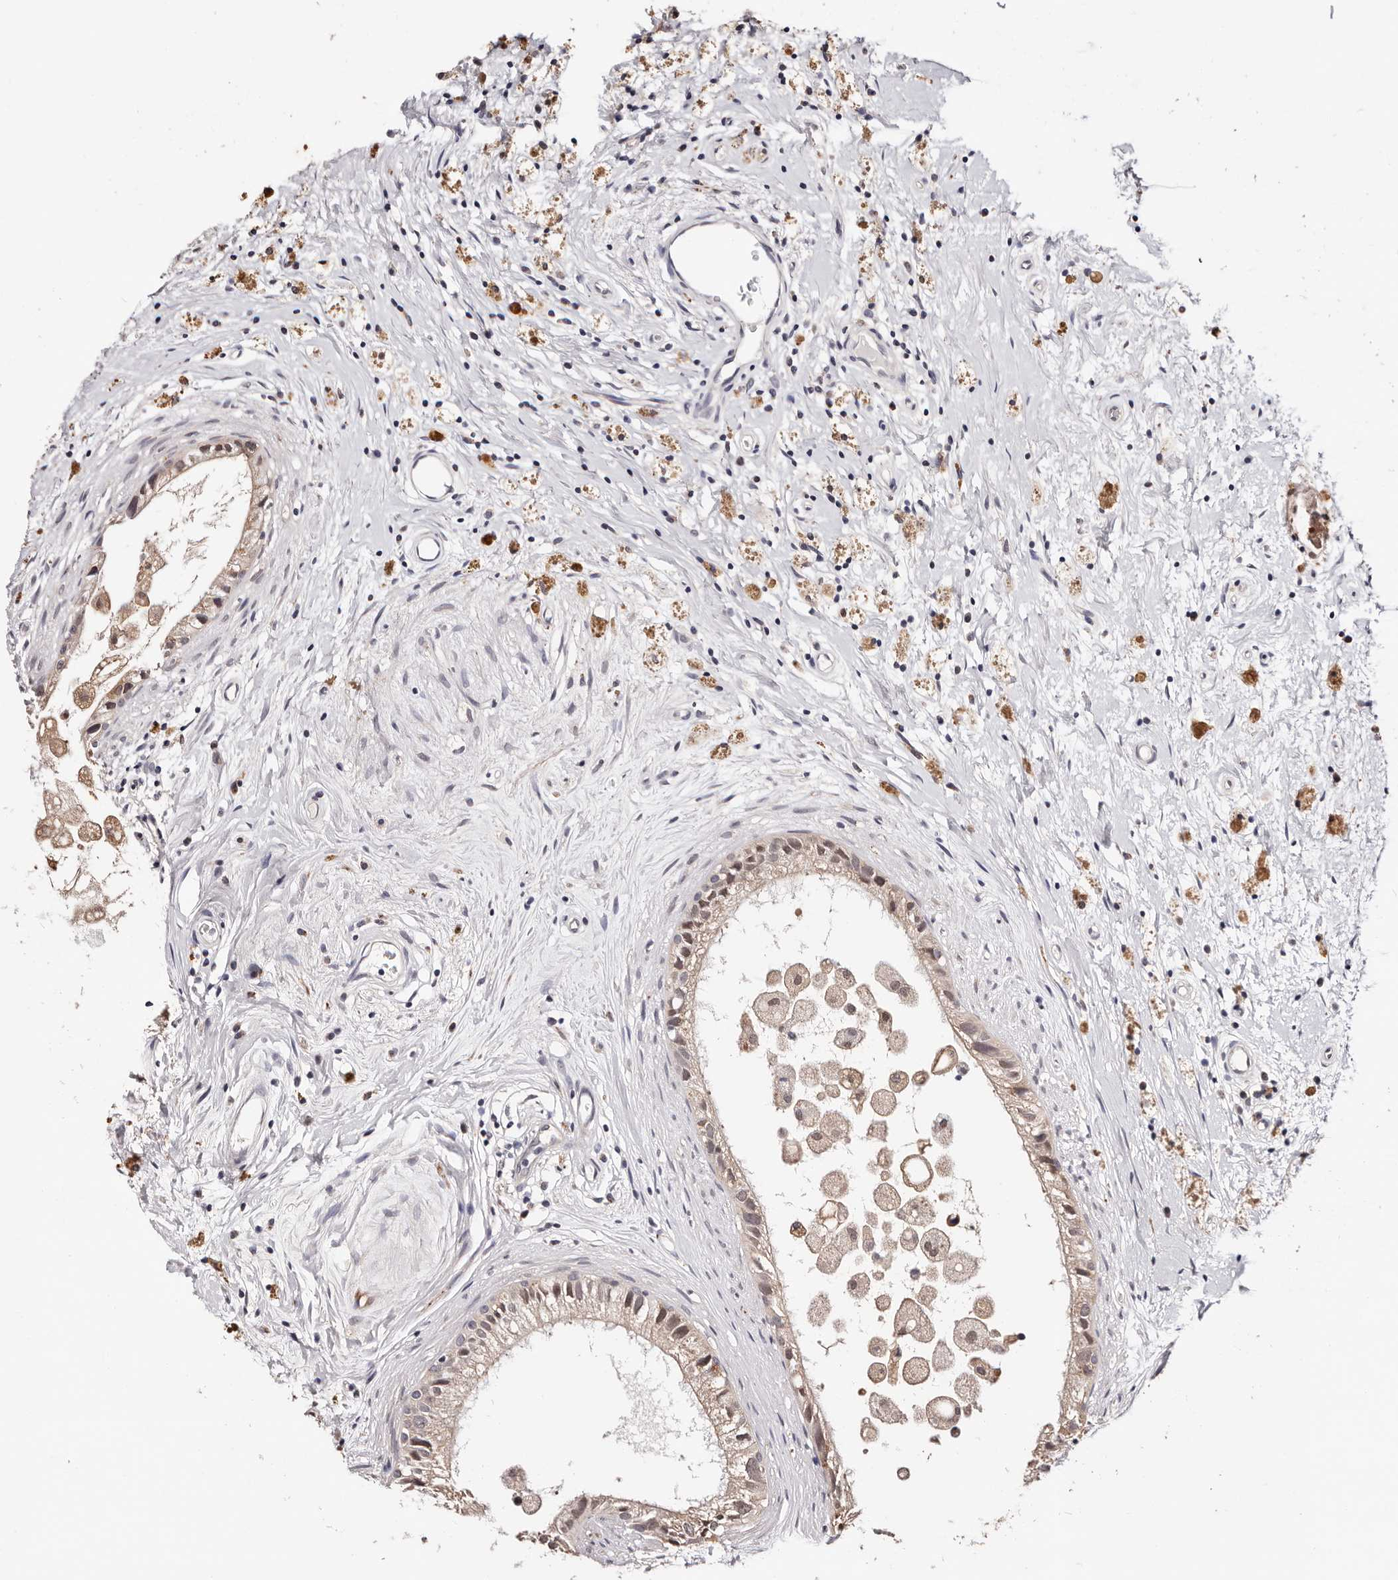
{"staining": {"intensity": "moderate", "quantity": ">75%", "location": "cytoplasmic/membranous,nuclear"}, "tissue": "epididymis", "cell_type": "Glandular cells", "image_type": "normal", "snomed": [{"axis": "morphology", "description": "Normal tissue, NOS"}, {"axis": "topography", "description": "Epididymis"}], "caption": "Epididymis stained for a protein exhibits moderate cytoplasmic/membranous,nuclear positivity in glandular cells.", "gene": "TYW3", "patient": {"sex": "male", "age": 80}}